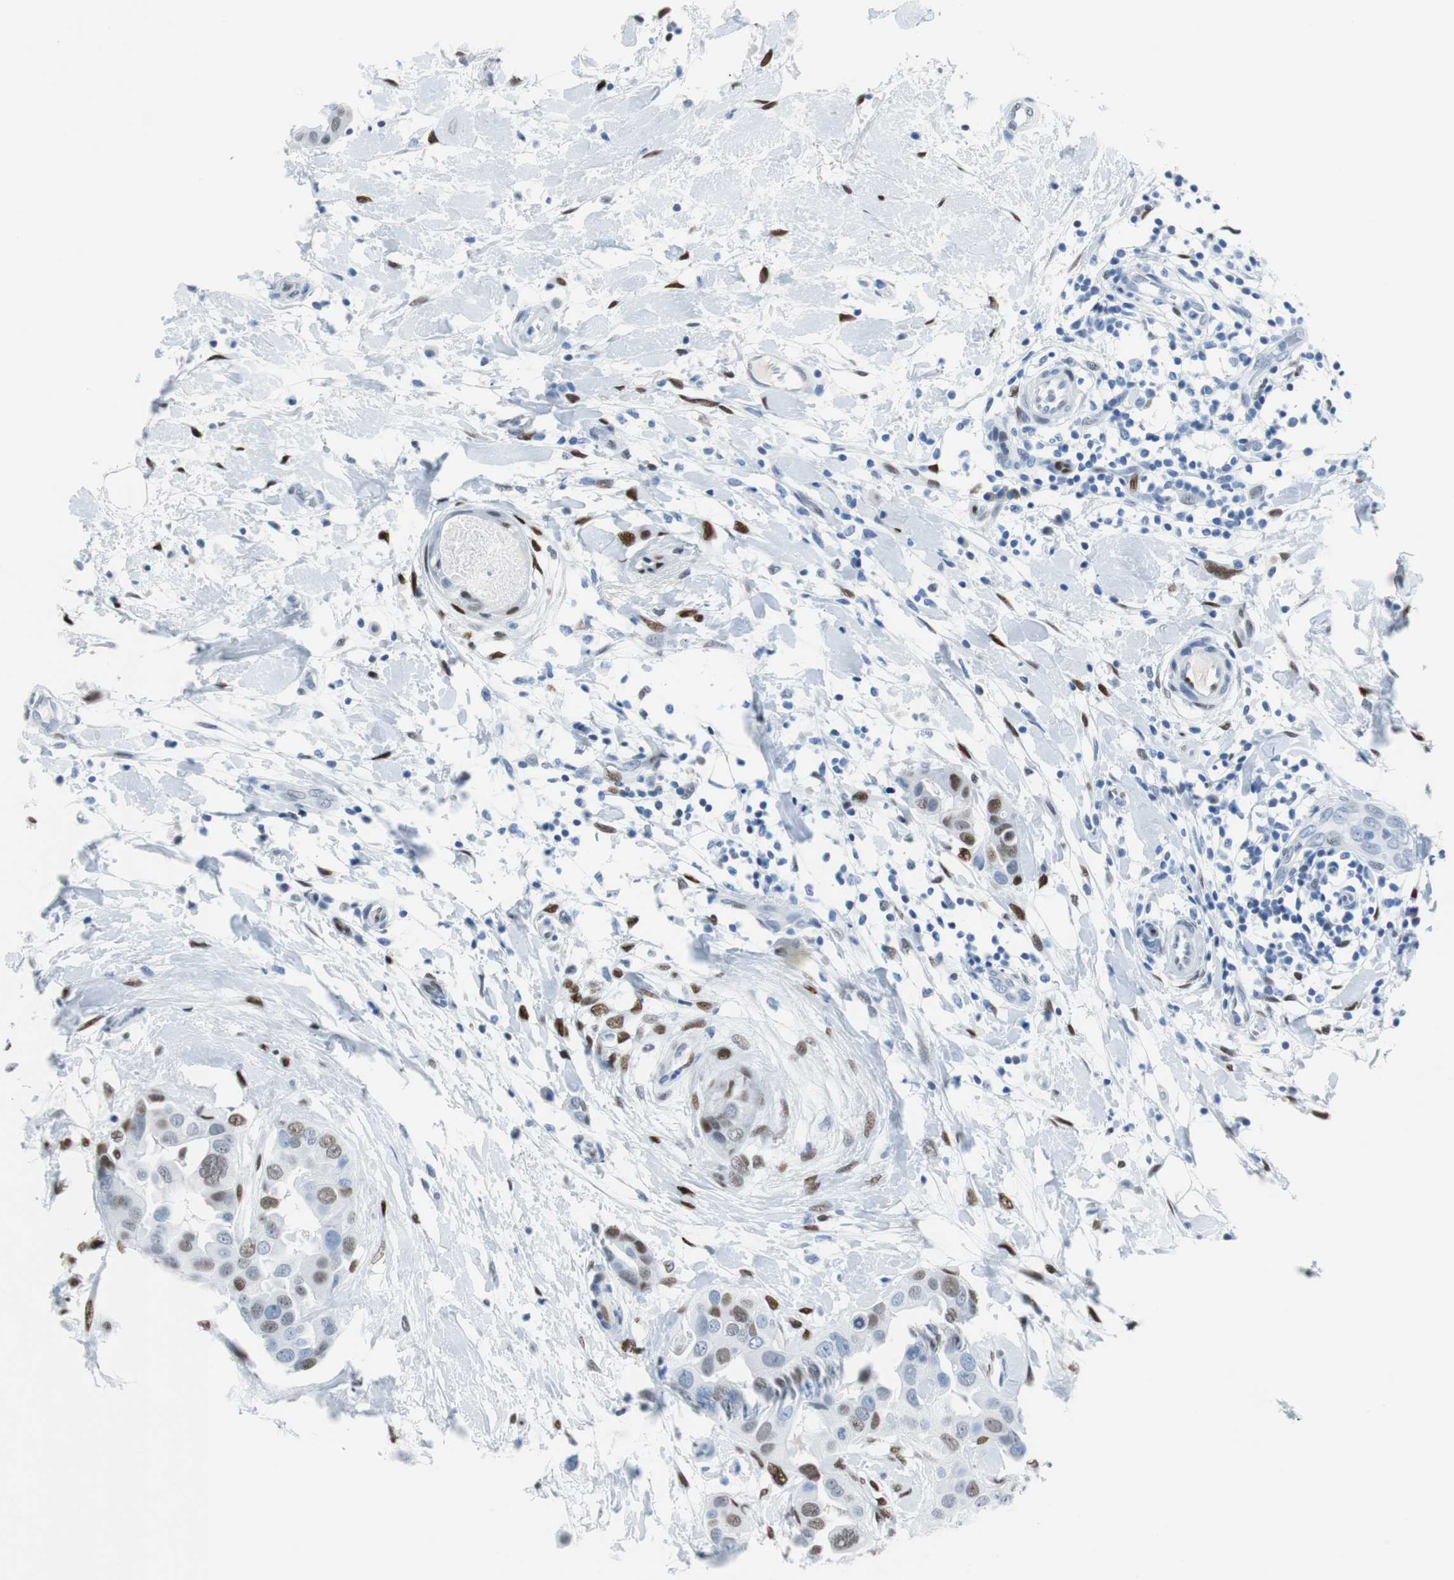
{"staining": {"intensity": "moderate", "quantity": "25%-75%", "location": "nuclear"}, "tissue": "breast cancer", "cell_type": "Tumor cells", "image_type": "cancer", "snomed": [{"axis": "morphology", "description": "Duct carcinoma"}, {"axis": "topography", "description": "Breast"}], "caption": "Immunohistochemistry of human breast cancer reveals medium levels of moderate nuclear positivity in approximately 25%-75% of tumor cells. (Brightfield microscopy of DAB IHC at high magnification).", "gene": "JUN", "patient": {"sex": "female", "age": 40}}